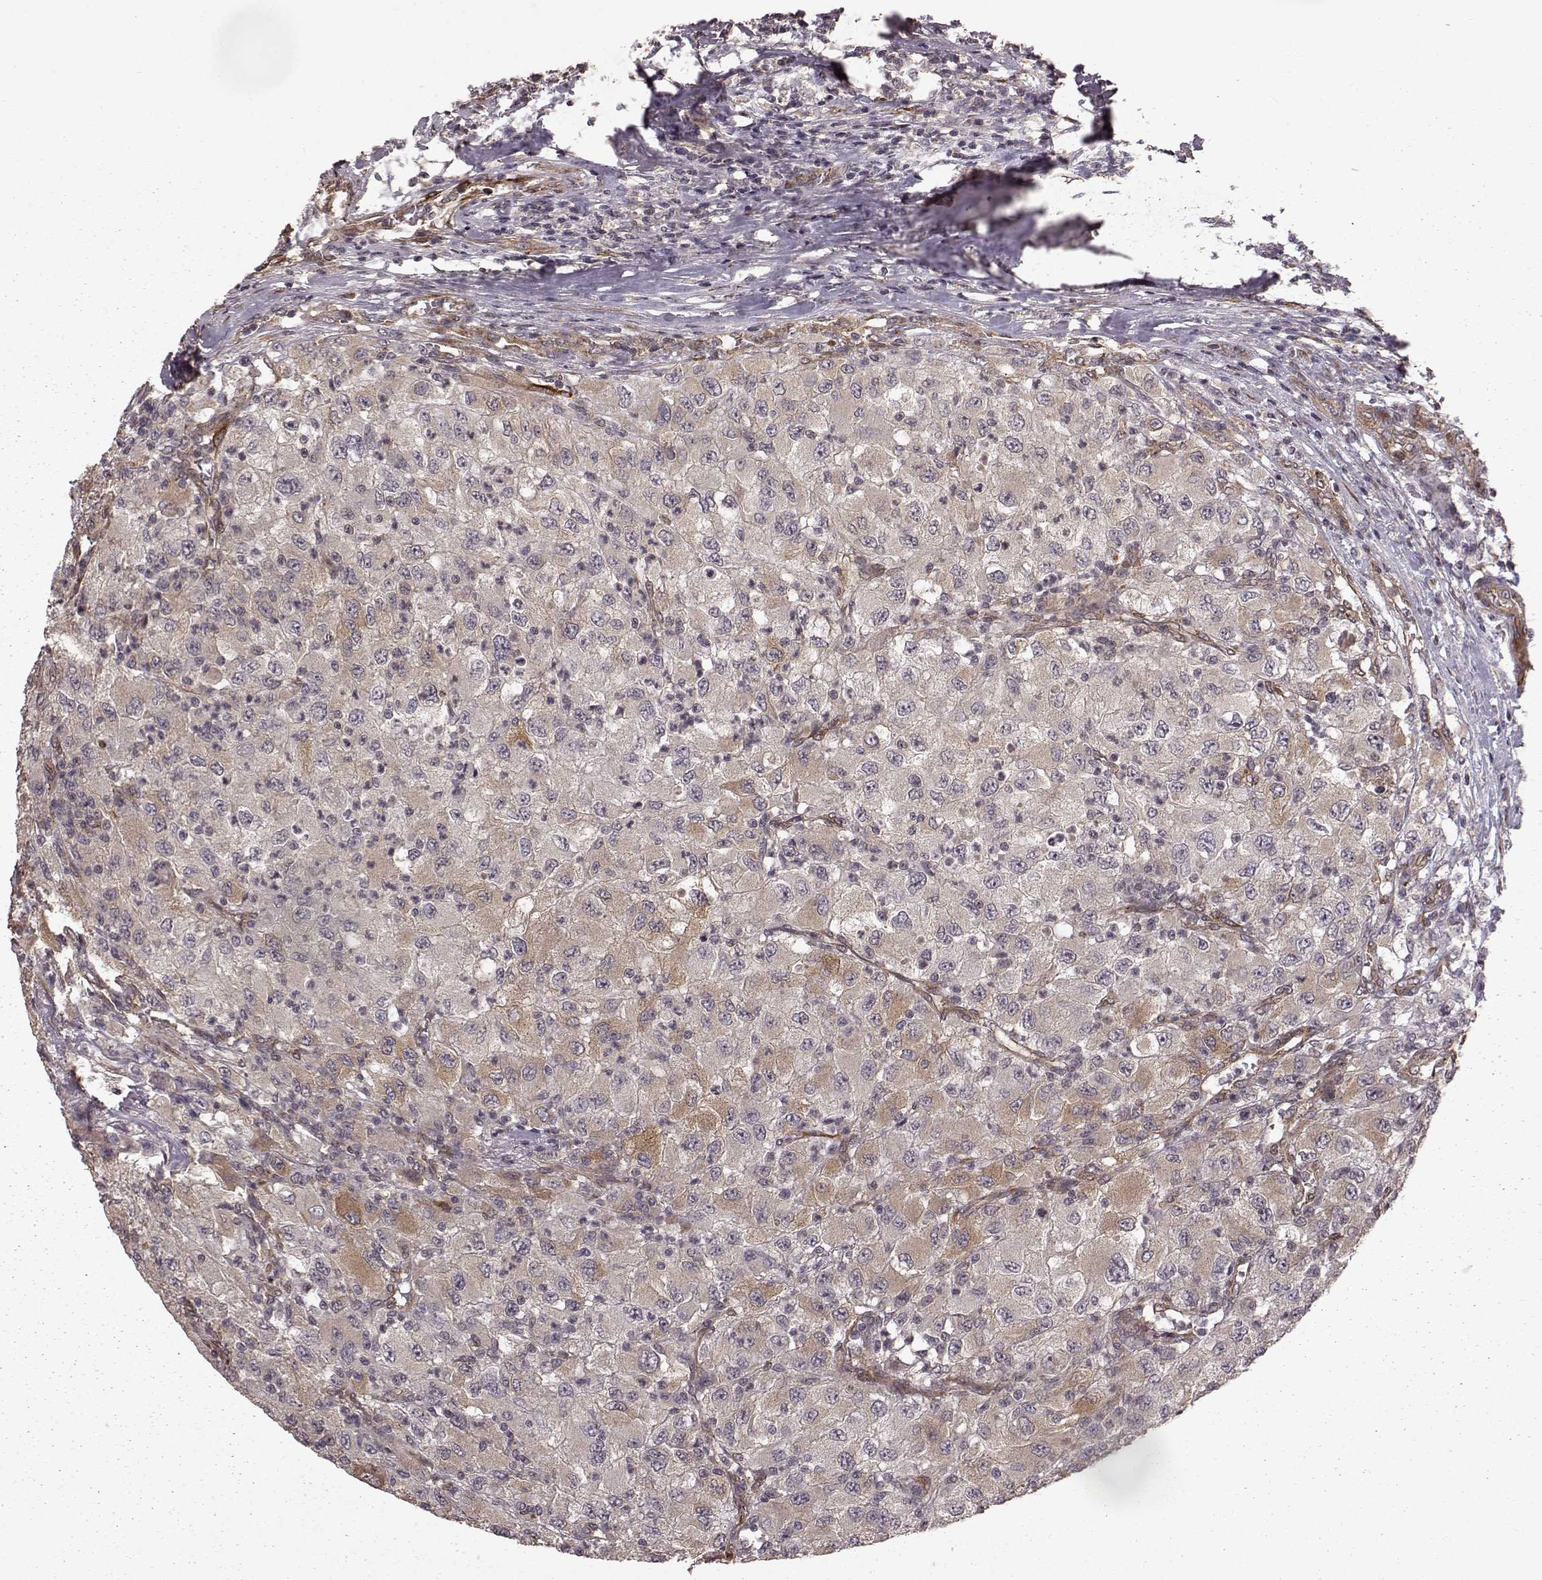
{"staining": {"intensity": "moderate", "quantity": "<25%", "location": "cytoplasmic/membranous"}, "tissue": "renal cancer", "cell_type": "Tumor cells", "image_type": "cancer", "snomed": [{"axis": "morphology", "description": "Adenocarcinoma, NOS"}, {"axis": "topography", "description": "Kidney"}], "caption": "Renal adenocarcinoma was stained to show a protein in brown. There is low levels of moderate cytoplasmic/membranous positivity in approximately <25% of tumor cells.", "gene": "FSTL1", "patient": {"sex": "female", "age": 67}}